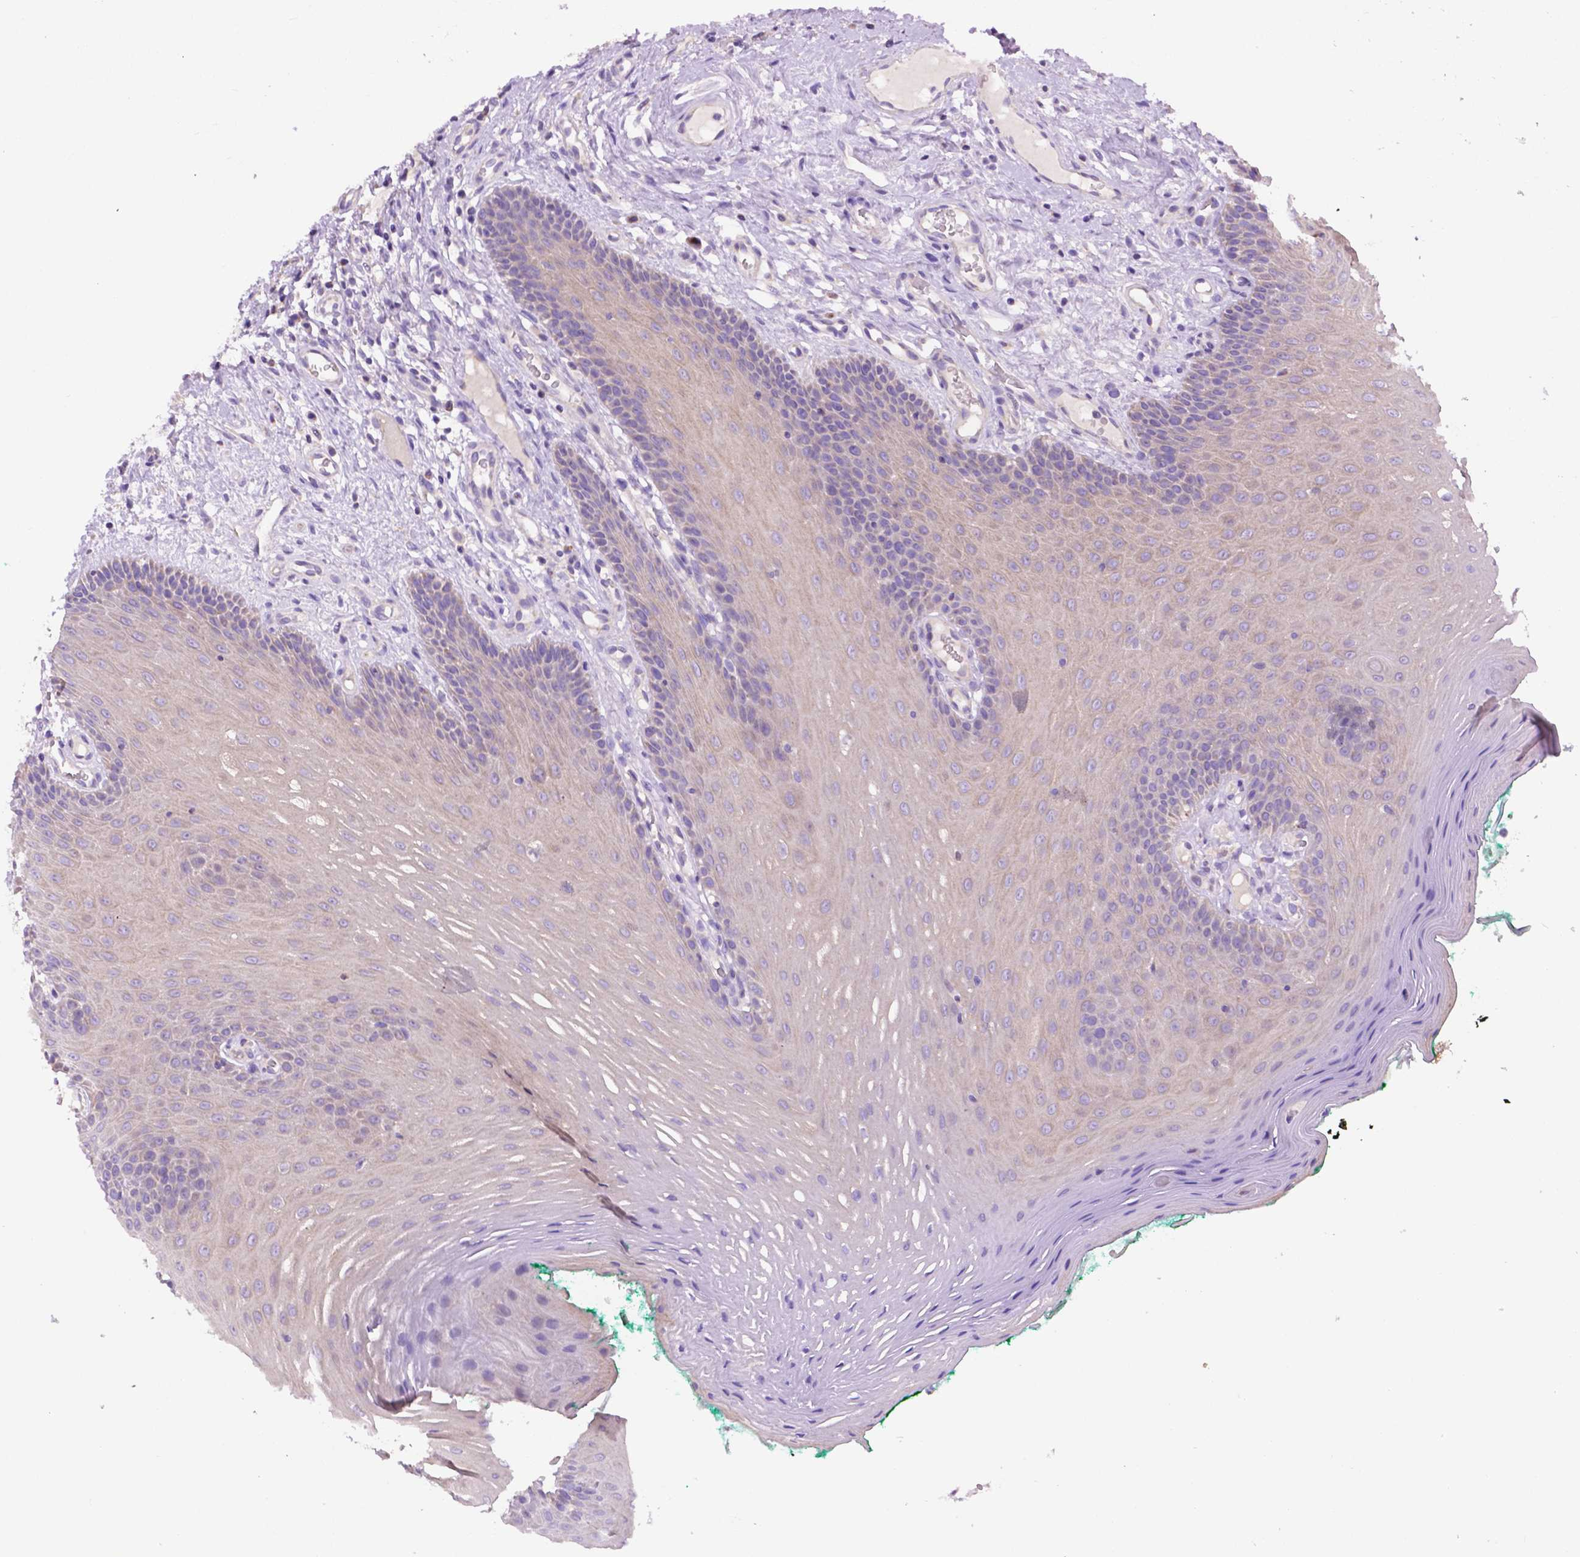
{"staining": {"intensity": "negative", "quantity": "none", "location": "none"}, "tissue": "oral mucosa", "cell_type": "Squamous epithelial cells", "image_type": "normal", "snomed": [{"axis": "morphology", "description": "Normal tissue, NOS"}, {"axis": "morphology", "description": "Squamous cell carcinoma, NOS"}, {"axis": "topography", "description": "Oral tissue"}, {"axis": "topography", "description": "Head-Neck"}], "caption": "IHC photomicrograph of unremarkable oral mucosa: human oral mucosa stained with DAB demonstrates no significant protein expression in squamous epithelial cells.", "gene": "PHYHIP", "patient": {"sex": "male", "age": 78}}